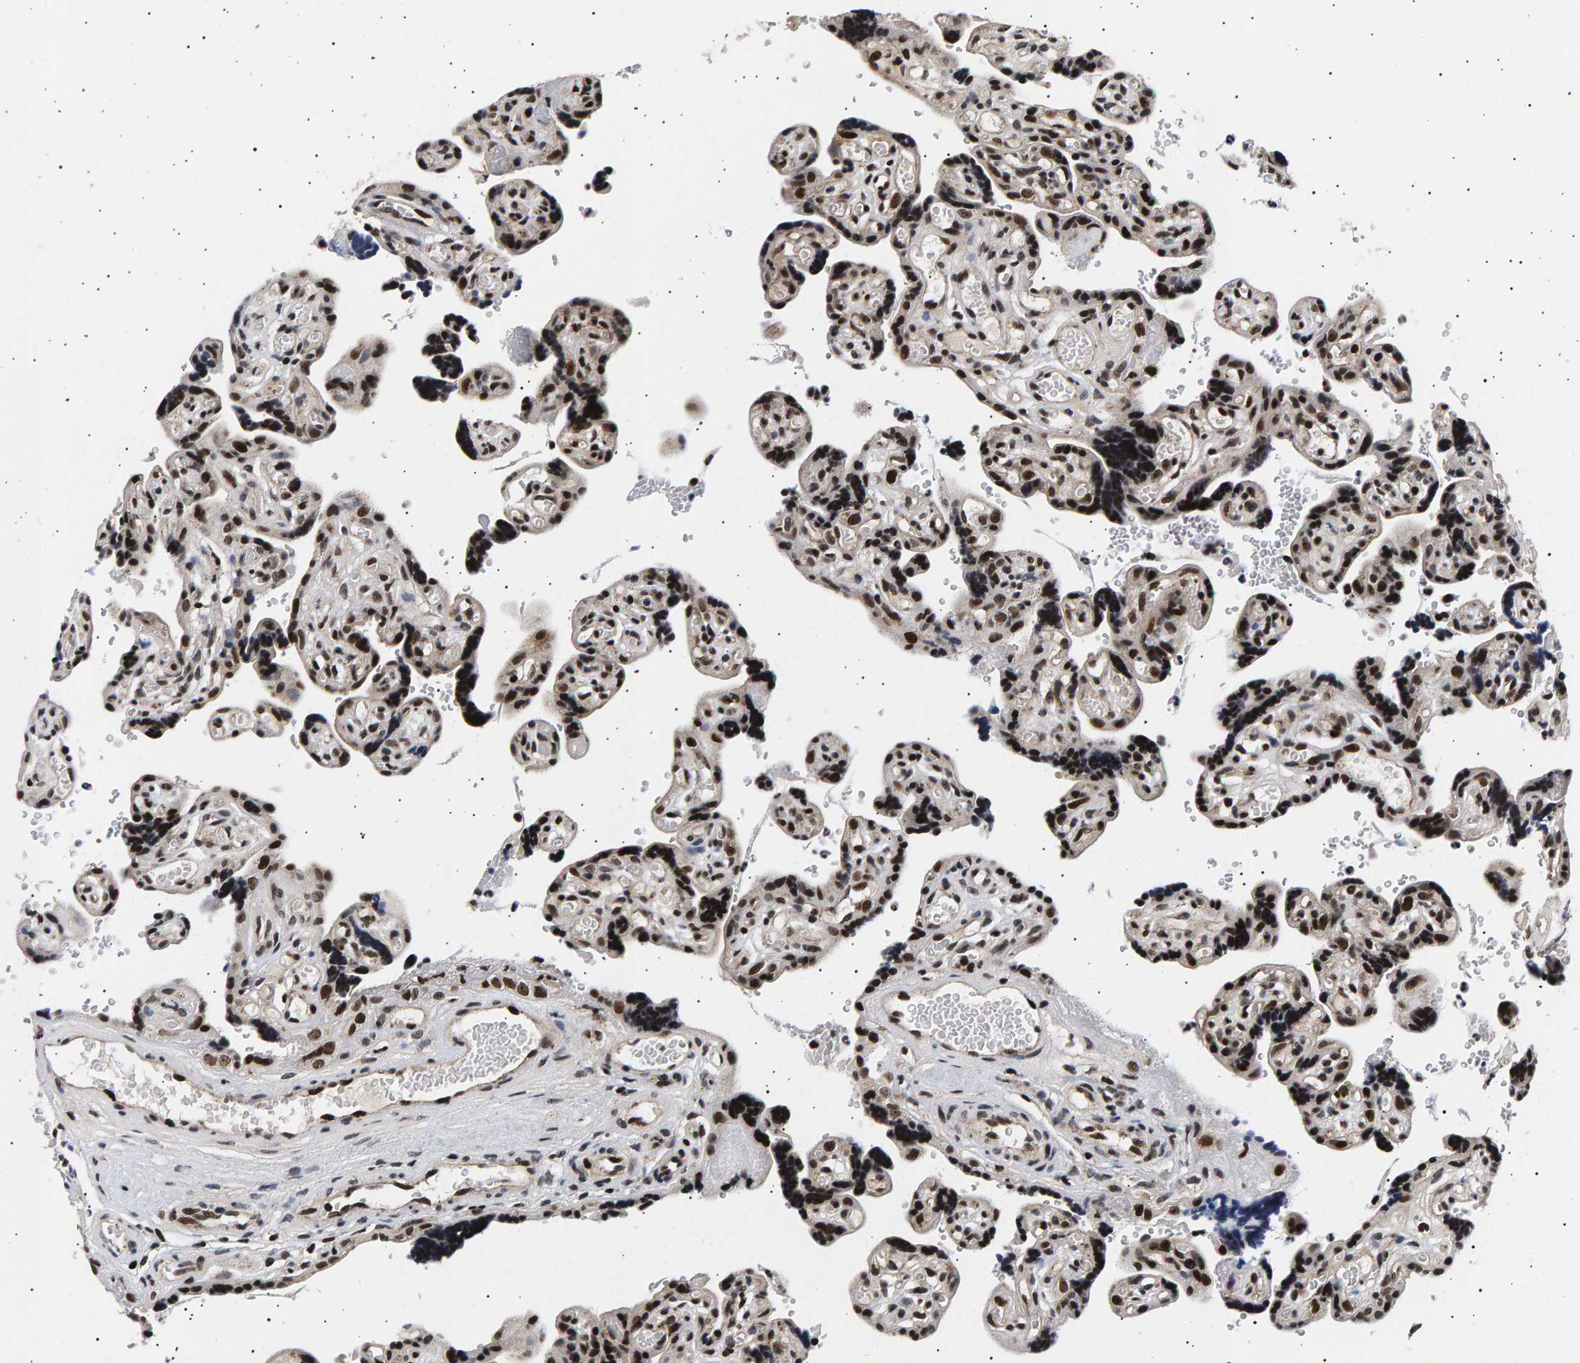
{"staining": {"intensity": "strong", "quantity": ">75%", "location": "nuclear"}, "tissue": "placenta", "cell_type": "Decidual cells", "image_type": "normal", "snomed": [{"axis": "morphology", "description": "Normal tissue, NOS"}, {"axis": "topography", "description": "Placenta"}], "caption": "Immunohistochemical staining of unremarkable placenta shows high levels of strong nuclear positivity in approximately >75% of decidual cells. (DAB (3,3'-diaminobenzidine) IHC with brightfield microscopy, high magnification).", "gene": "ANKRD40", "patient": {"sex": "female", "age": 30}}